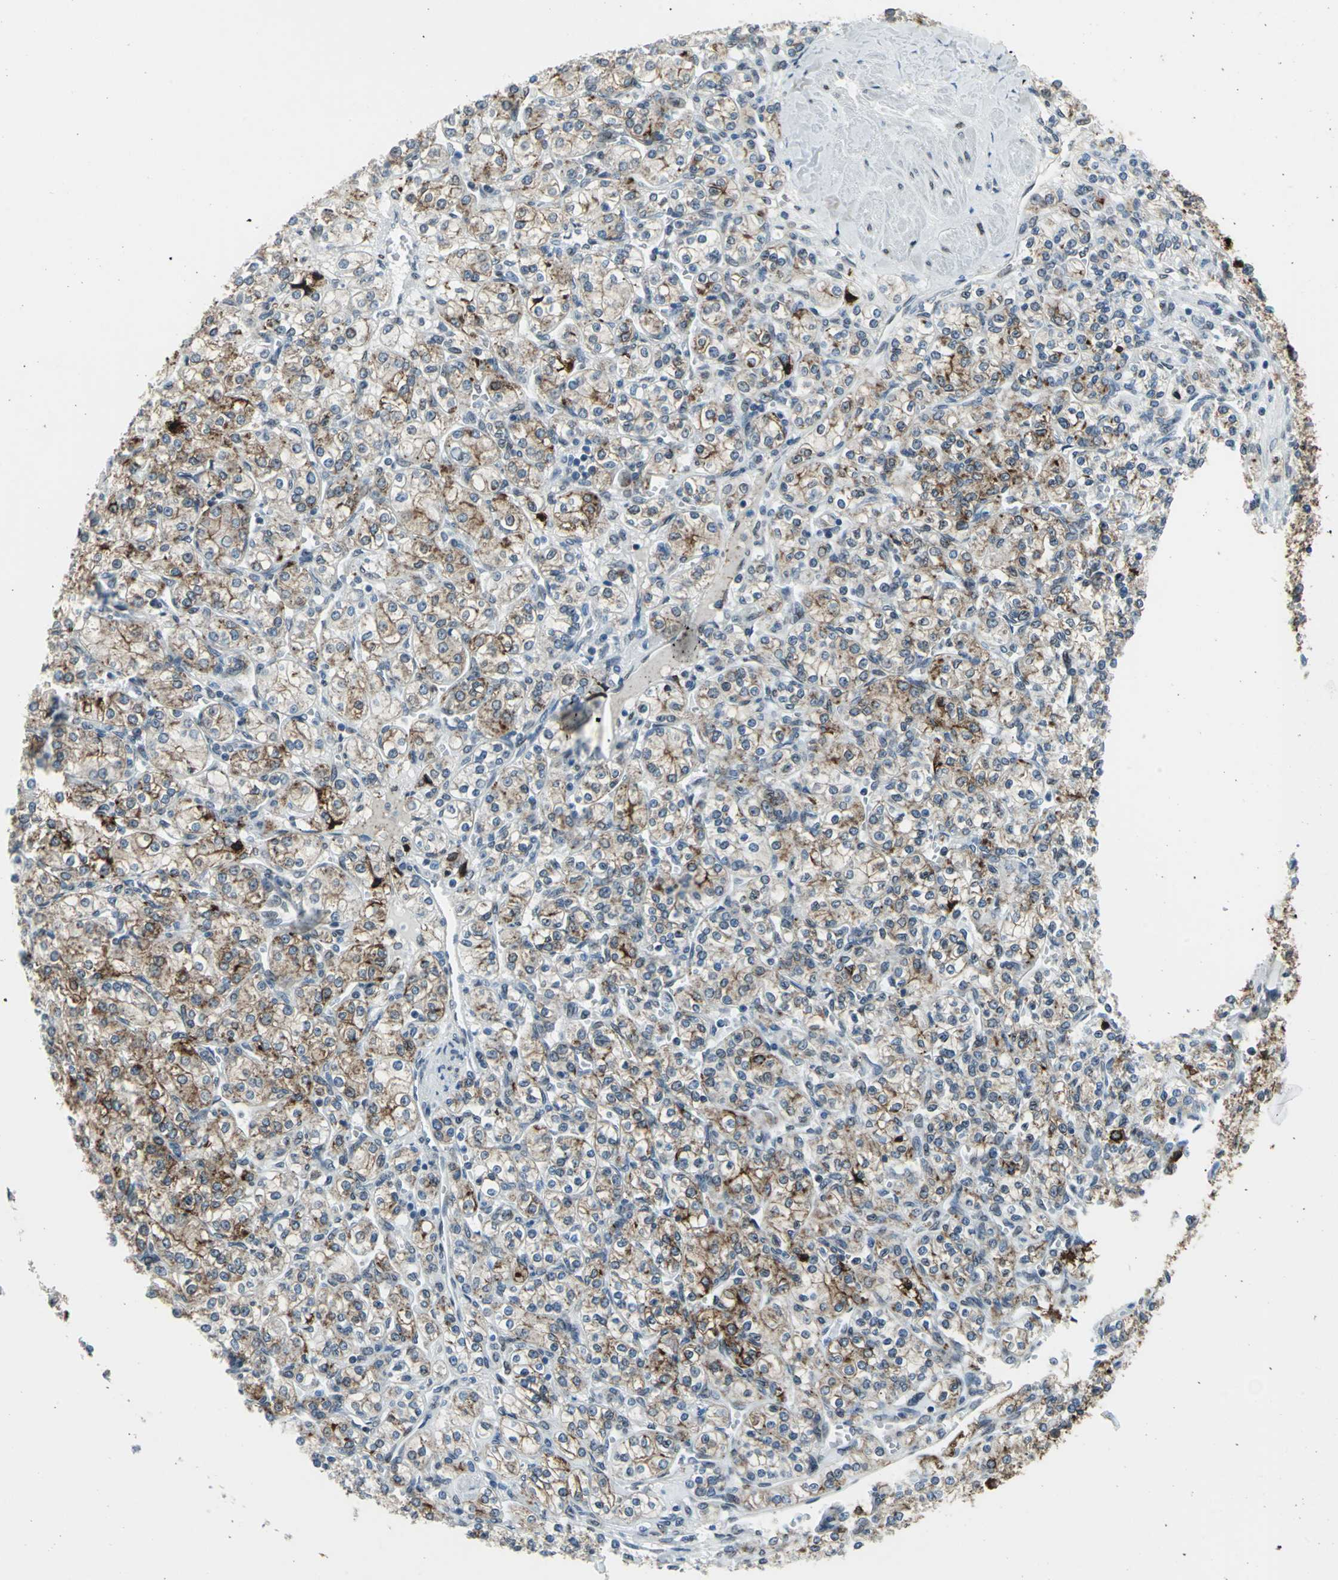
{"staining": {"intensity": "moderate", "quantity": ">75%", "location": "cytoplasmic/membranous,nuclear"}, "tissue": "renal cancer", "cell_type": "Tumor cells", "image_type": "cancer", "snomed": [{"axis": "morphology", "description": "Adenocarcinoma, NOS"}, {"axis": "topography", "description": "Kidney"}], "caption": "Tumor cells demonstrate medium levels of moderate cytoplasmic/membranous and nuclear expression in approximately >75% of cells in renal cancer (adenocarcinoma). (IHC, brightfield microscopy, high magnification).", "gene": "SNUPN", "patient": {"sex": "male", "age": 77}}